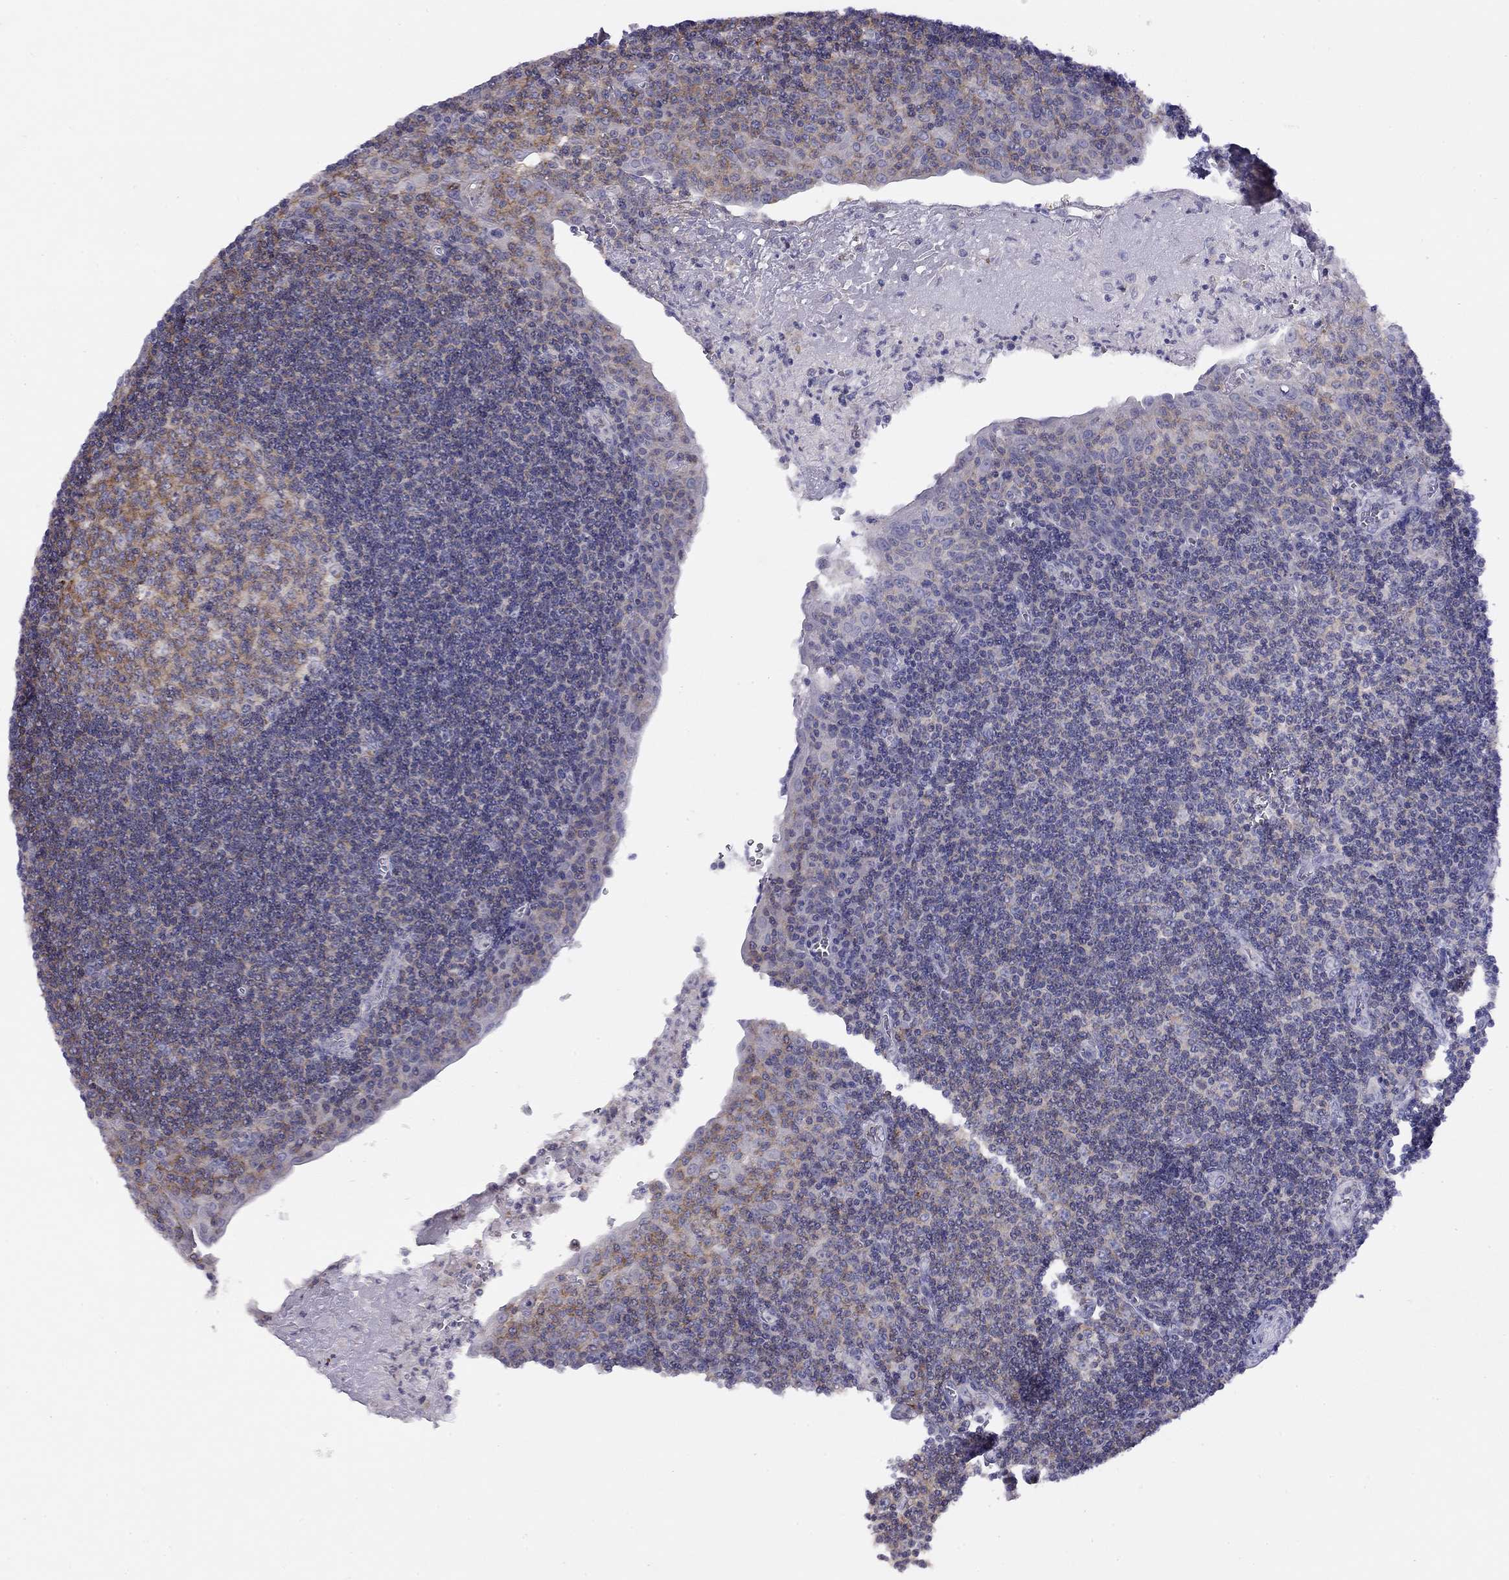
{"staining": {"intensity": "moderate", "quantity": "<25%", "location": "cytoplasmic/membranous"}, "tissue": "tonsil", "cell_type": "Germinal center cells", "image_type": "normal", "snomed": [{"axis": "morphology", "description": "Normal tissue, NOS"}, {"axis": "morphology", "description": "Inflammation, NOS"}, {"axis": "topography", "description": "Tonsil"}], "caption": "Immunohistochemical staining of benign human tonsil reveals moderate cytoplasmic/membranous protein expression in approximately <25% of germinal center cells.", "gene": "CITED1", "patient": {"sex": "female", "age": 31}}